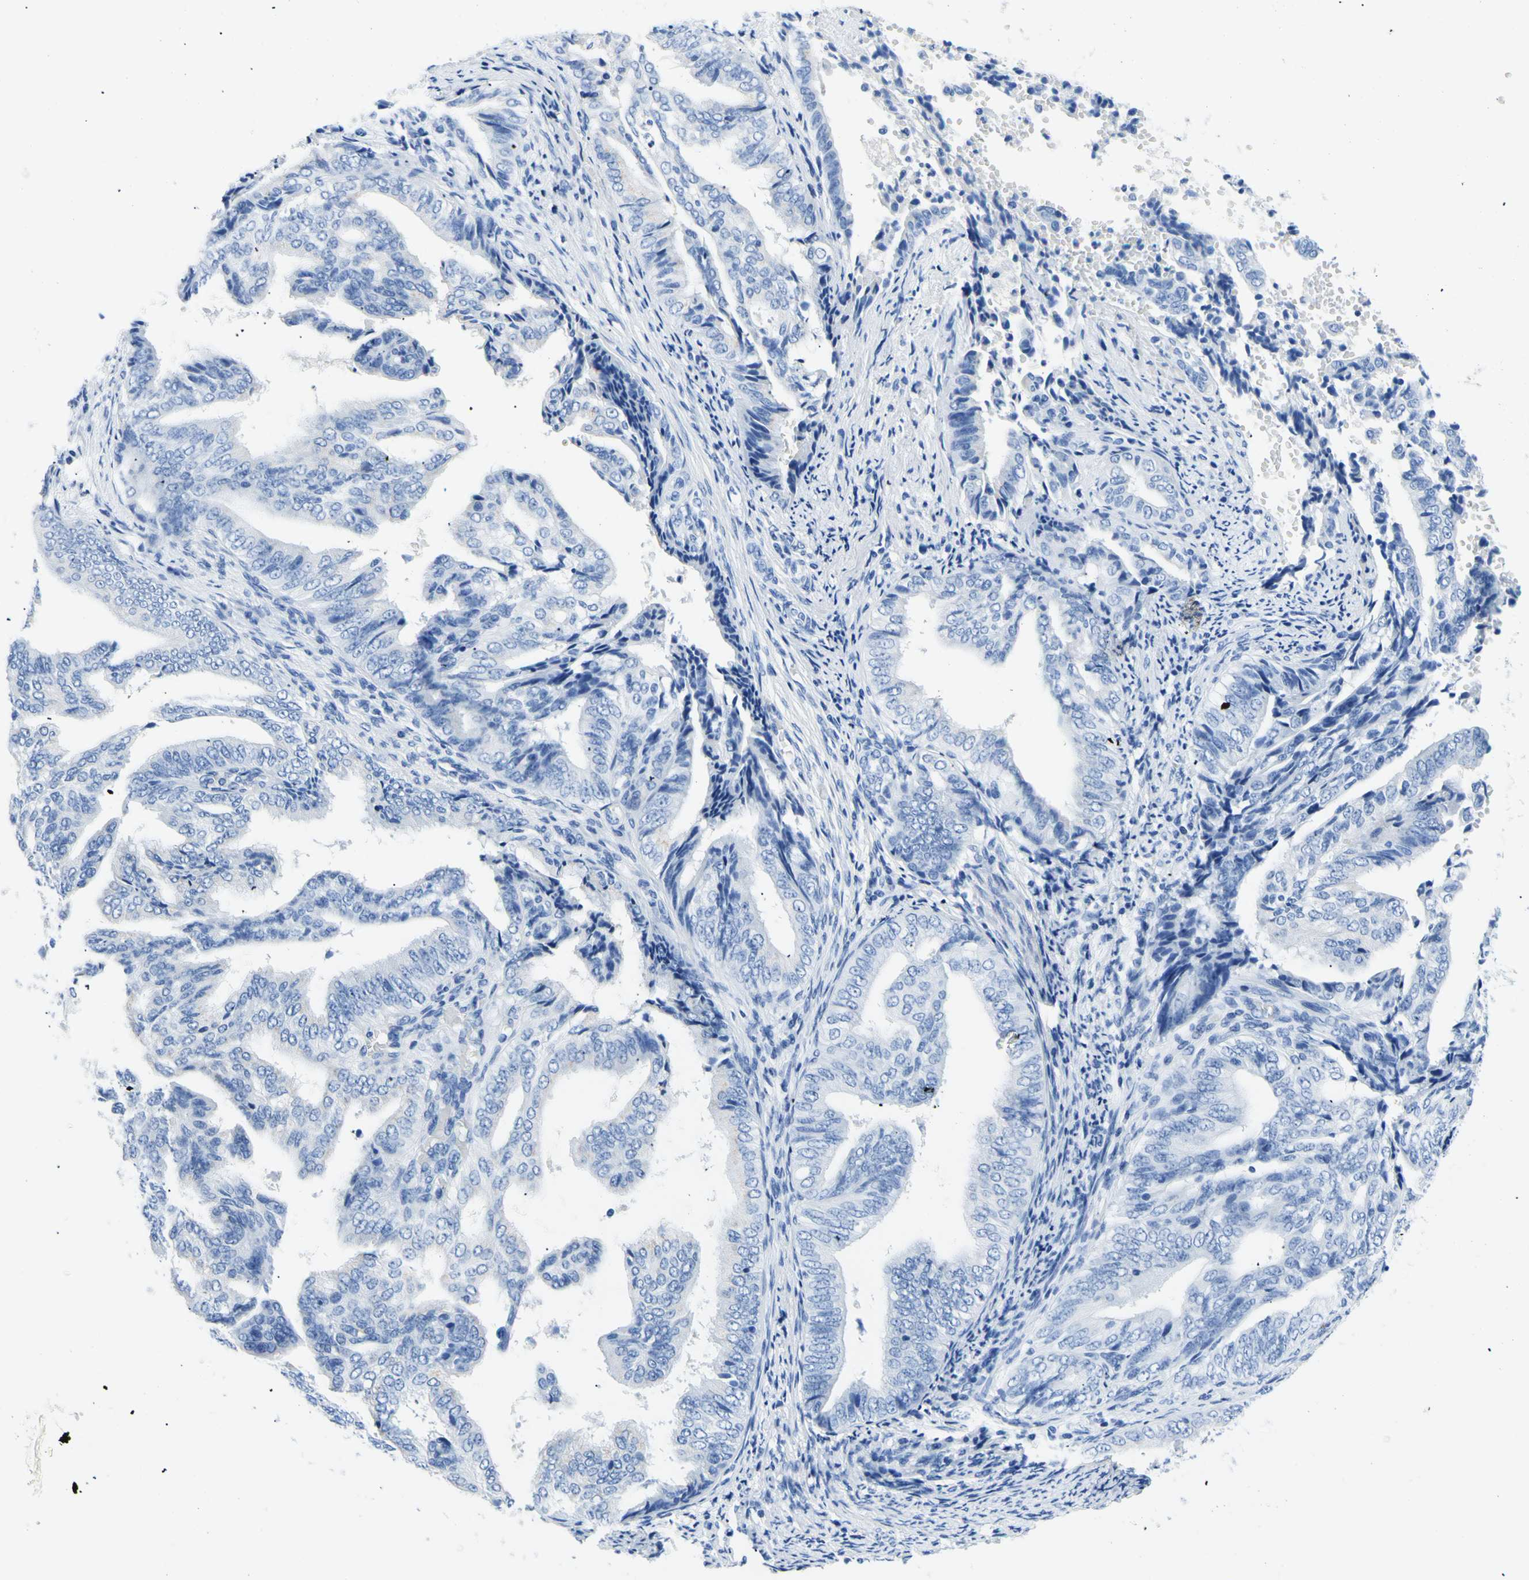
{"staining": {"intensity": "negative", "quantity": "none", "location": "none"}, "tissue": "endometrial cancer", "cell_type": "Tumor cells", "image_type": "cancer", "snomed": [{"axis": "morphology", "description": "Adenocarcinoma, NOS"}, {"axis": "topography", "description": "Endometrium"}], "caption": "Protein analysis of endometrial cancer demonstrates no significant staining in tumor cells.", "gene": "MYH2", "patient": {"sex": "female", "age": 58}}